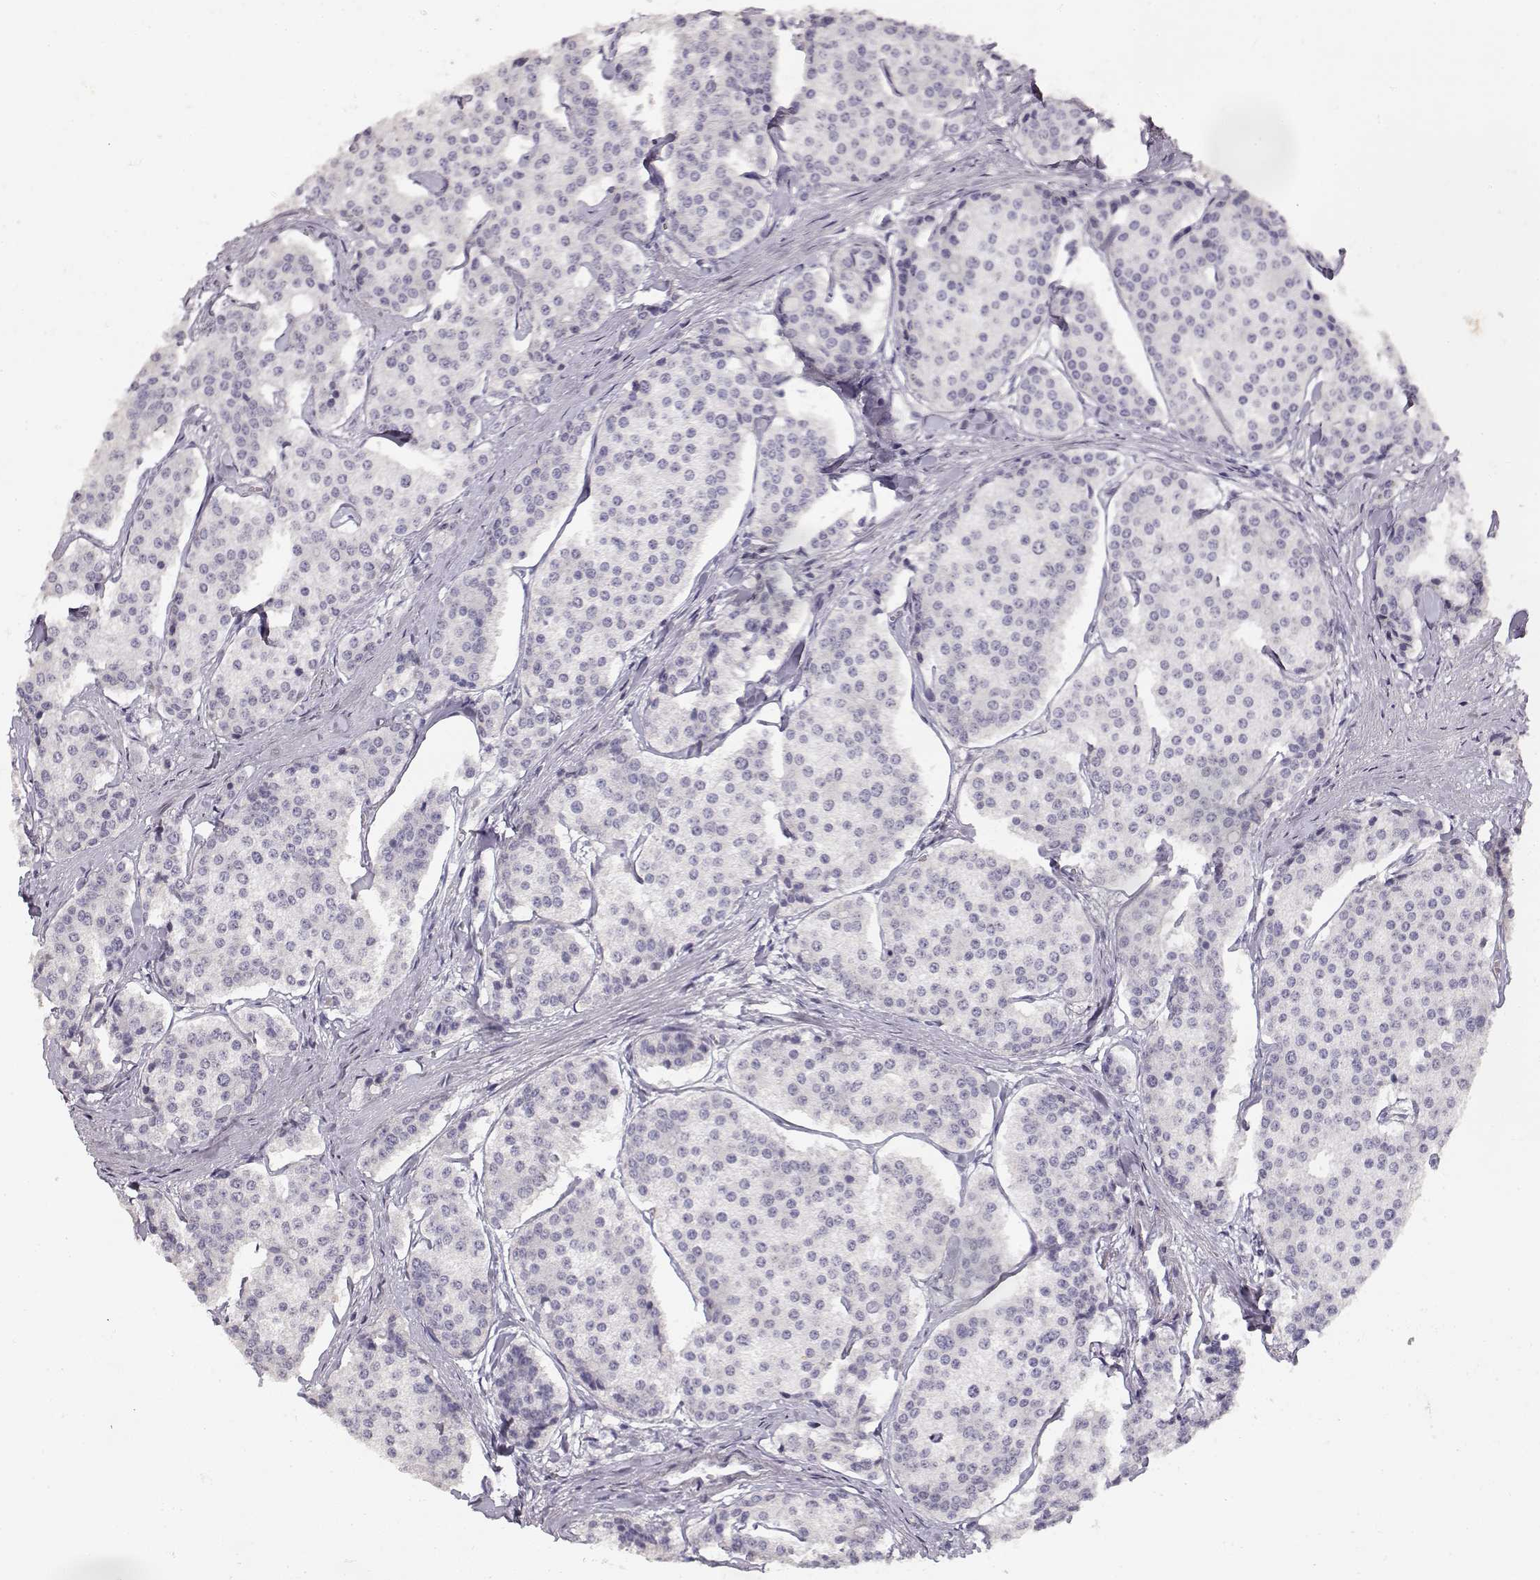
{"staining": {"intensity": "negative", "quantity": "none", "location": "none"}, "tissue": "carcinoid", "cell_type": "Tumor cells", "image_type": "cancer", "snomed": [{"axis": "morphology", "description": "Carcinoid, malignant, NOS"}, {"axis": "topography", "description": "Small intestine"}], "caption": "Photomicrograph shows no significant protein expression in tumor cells of carcinoid.", "gene": "TPH2", "patient": {"sex": "female", "age": 65}}